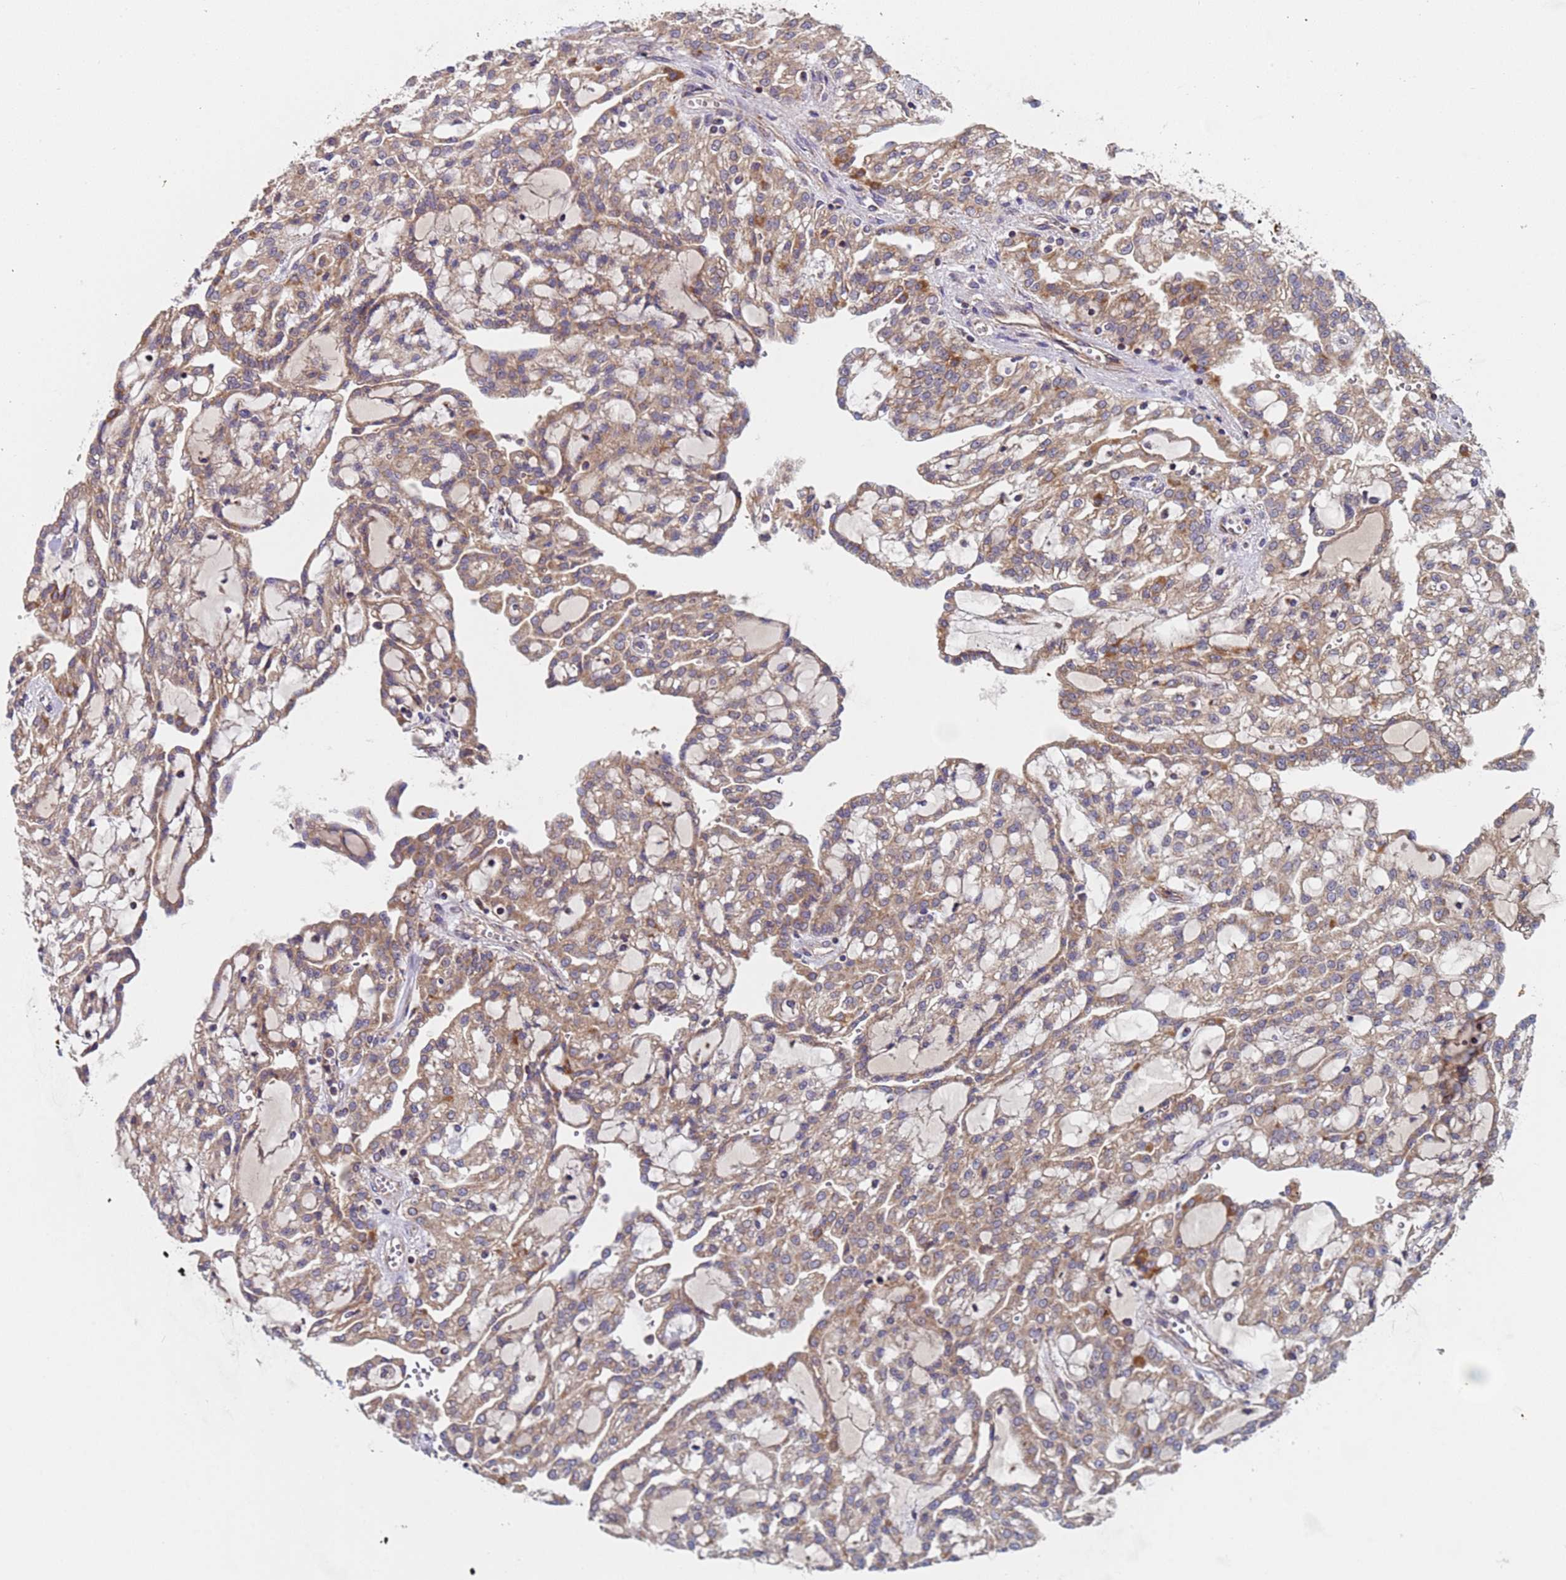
{"staining": {"intensity": "moderate", "quantity": ">75%", "location": "cytoplasmic/membranous"}, "tissue": "renal cancer", "cell_type": "Tumor cells", "image_type": "cancer", "snomed": [{"axis": "morphology", "description": "Adenocarcinoma, NOS"}, {"axis": "topography", "description": "Kidney"}], "caption": "Protein expression by IHC exhibits moderate cytoplasmic/membranous staining in about >75% of tumor cells in renal adenocarcinoma.", "gene": "TMEM126A", "patient": {"sex": "male", "age": 63}}